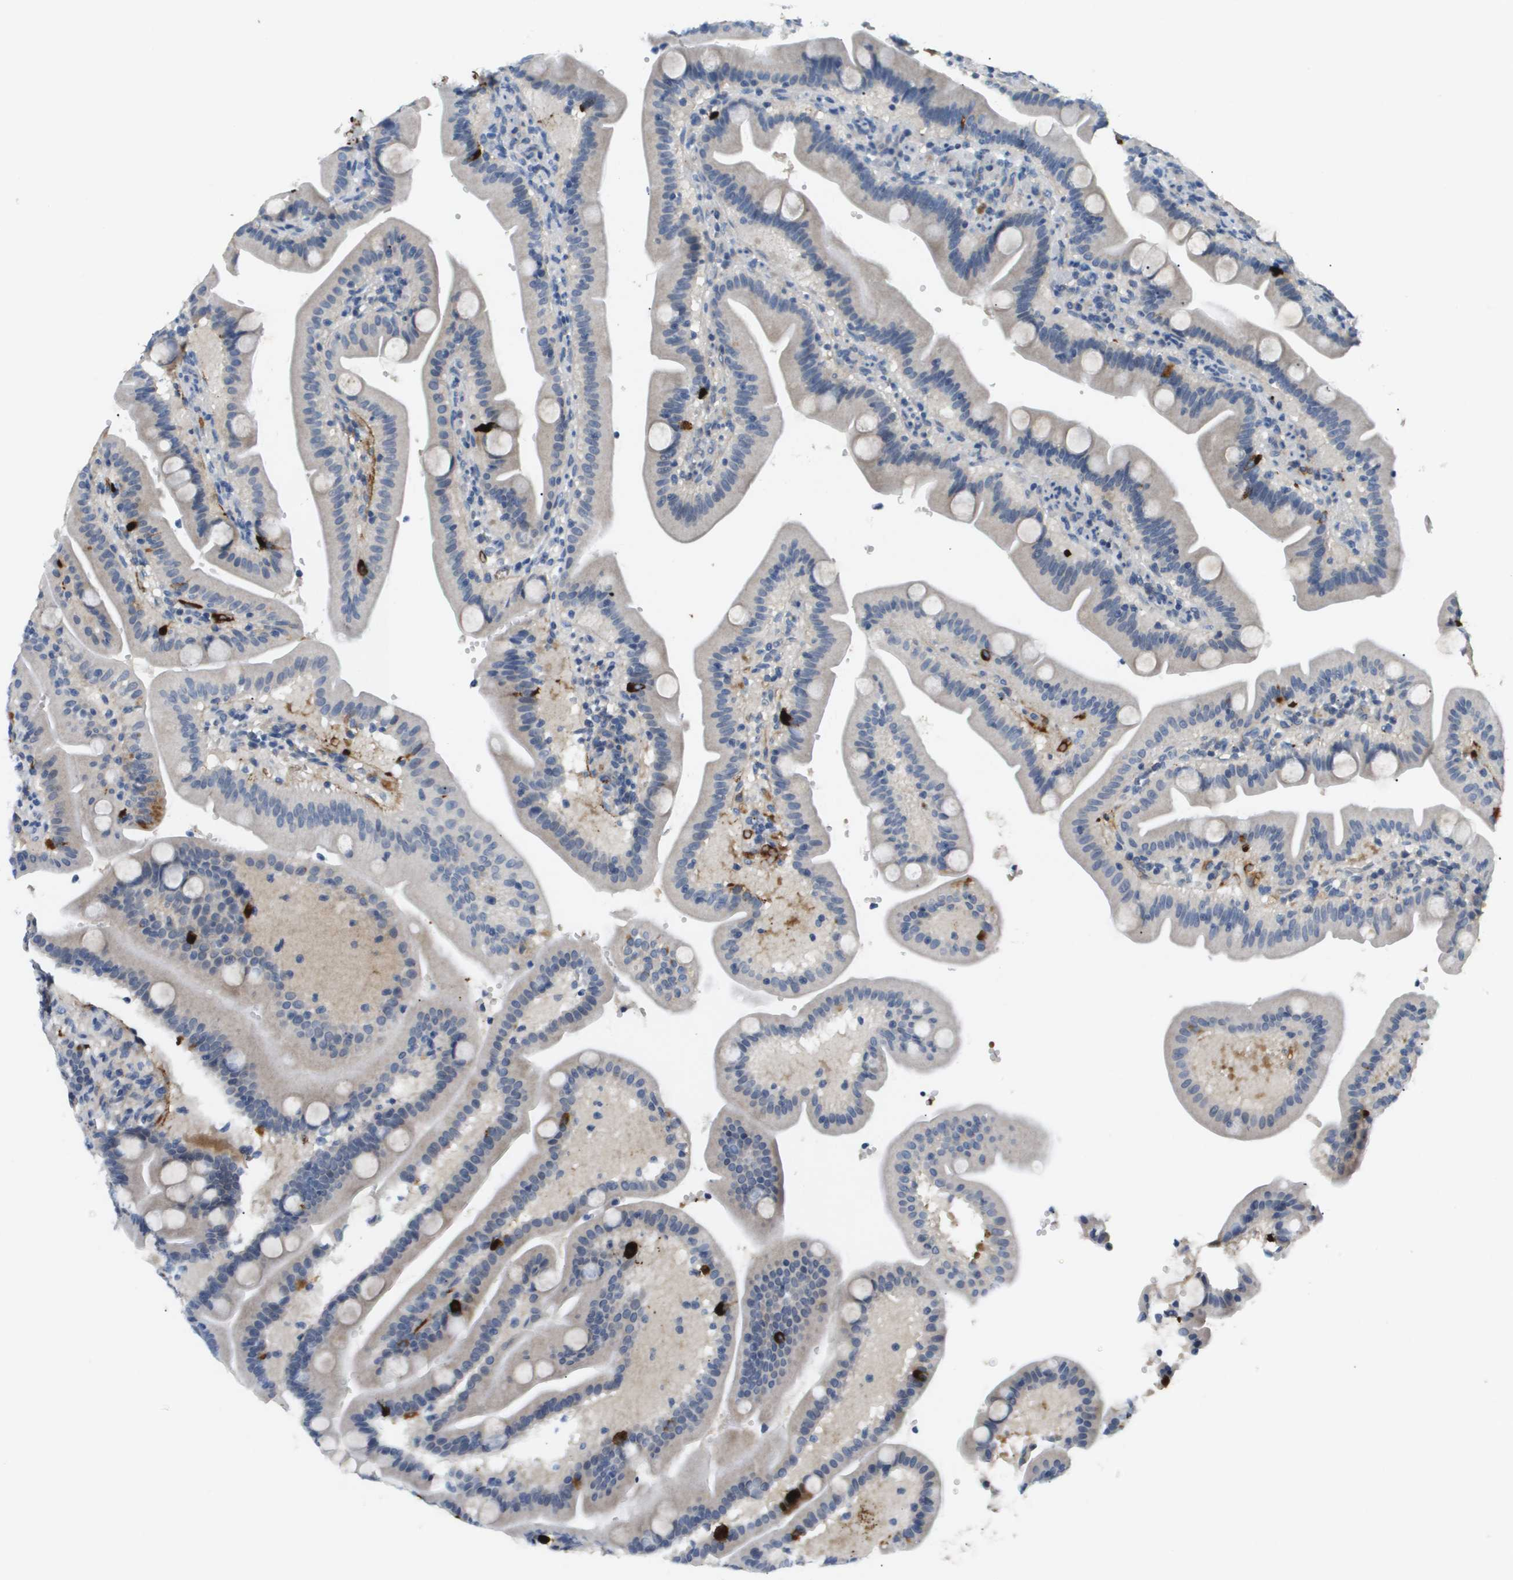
{"staining": {"intensity": "strong", "quantity": "<25%", "location": "cytoplasmic/membranous"}, "tissue": "duodenum", "cell_type": "Glandular cells", "image_type": "normal", "snomed": [{"axis": "morphology", "description": "Normal tissue, NOS"}, {"axis": "topography", "description": "Duodenum"}], "caption": "Immunohistochemistry (IHC) micrograph of unremarkable duodenum: human duodenum stained using immunohistochemistry (IHC) demonstrates medium levels of strong protein expression localized specifically in the cytoplasmic/membranous of glandular cells, appearing as a cytoplasmic/membranous brown color.", "gene": "VTN", "patient": {"sex": "male", "age": 54}}